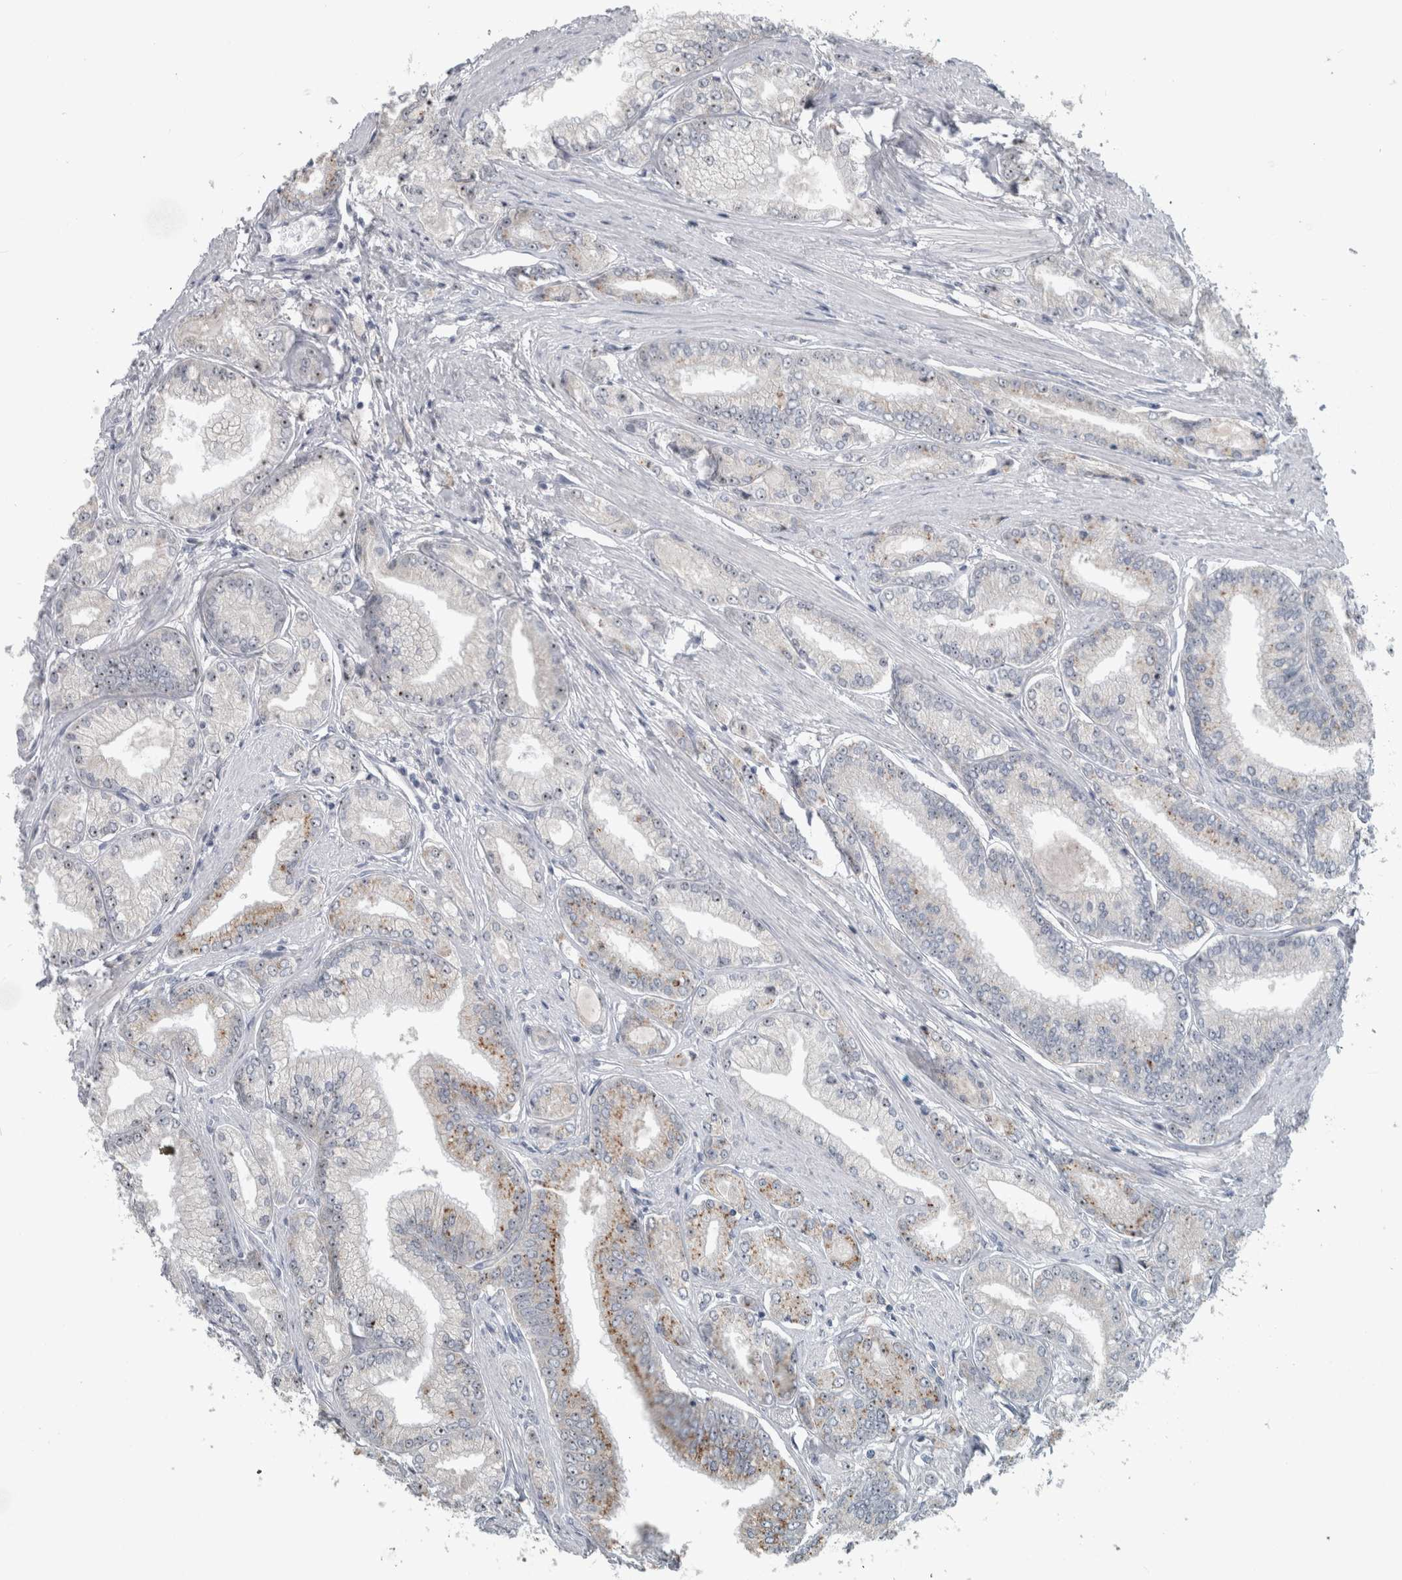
{"staining": {"intensity": "weak", "quantity": "<25%", "location": "cytoplasmic/membranous"}, "tissue": "prostate cancer", "cell_type": "Tumor cells", "image_type": "cancer", "snomed": [{"axis": "morphology", "description": "Adenocarcinoma, Low grade"}, {"axis": "topography", "description": "Prostate"}], "caption": "There is no significant positivity in tumor cells of prostate cancer. (DAB immunohistochemistry (IHC) visualized using brightfield microscopy, high magnification).", "gene": "UTP6", "patient": {"sex": "male", "age": 52}}